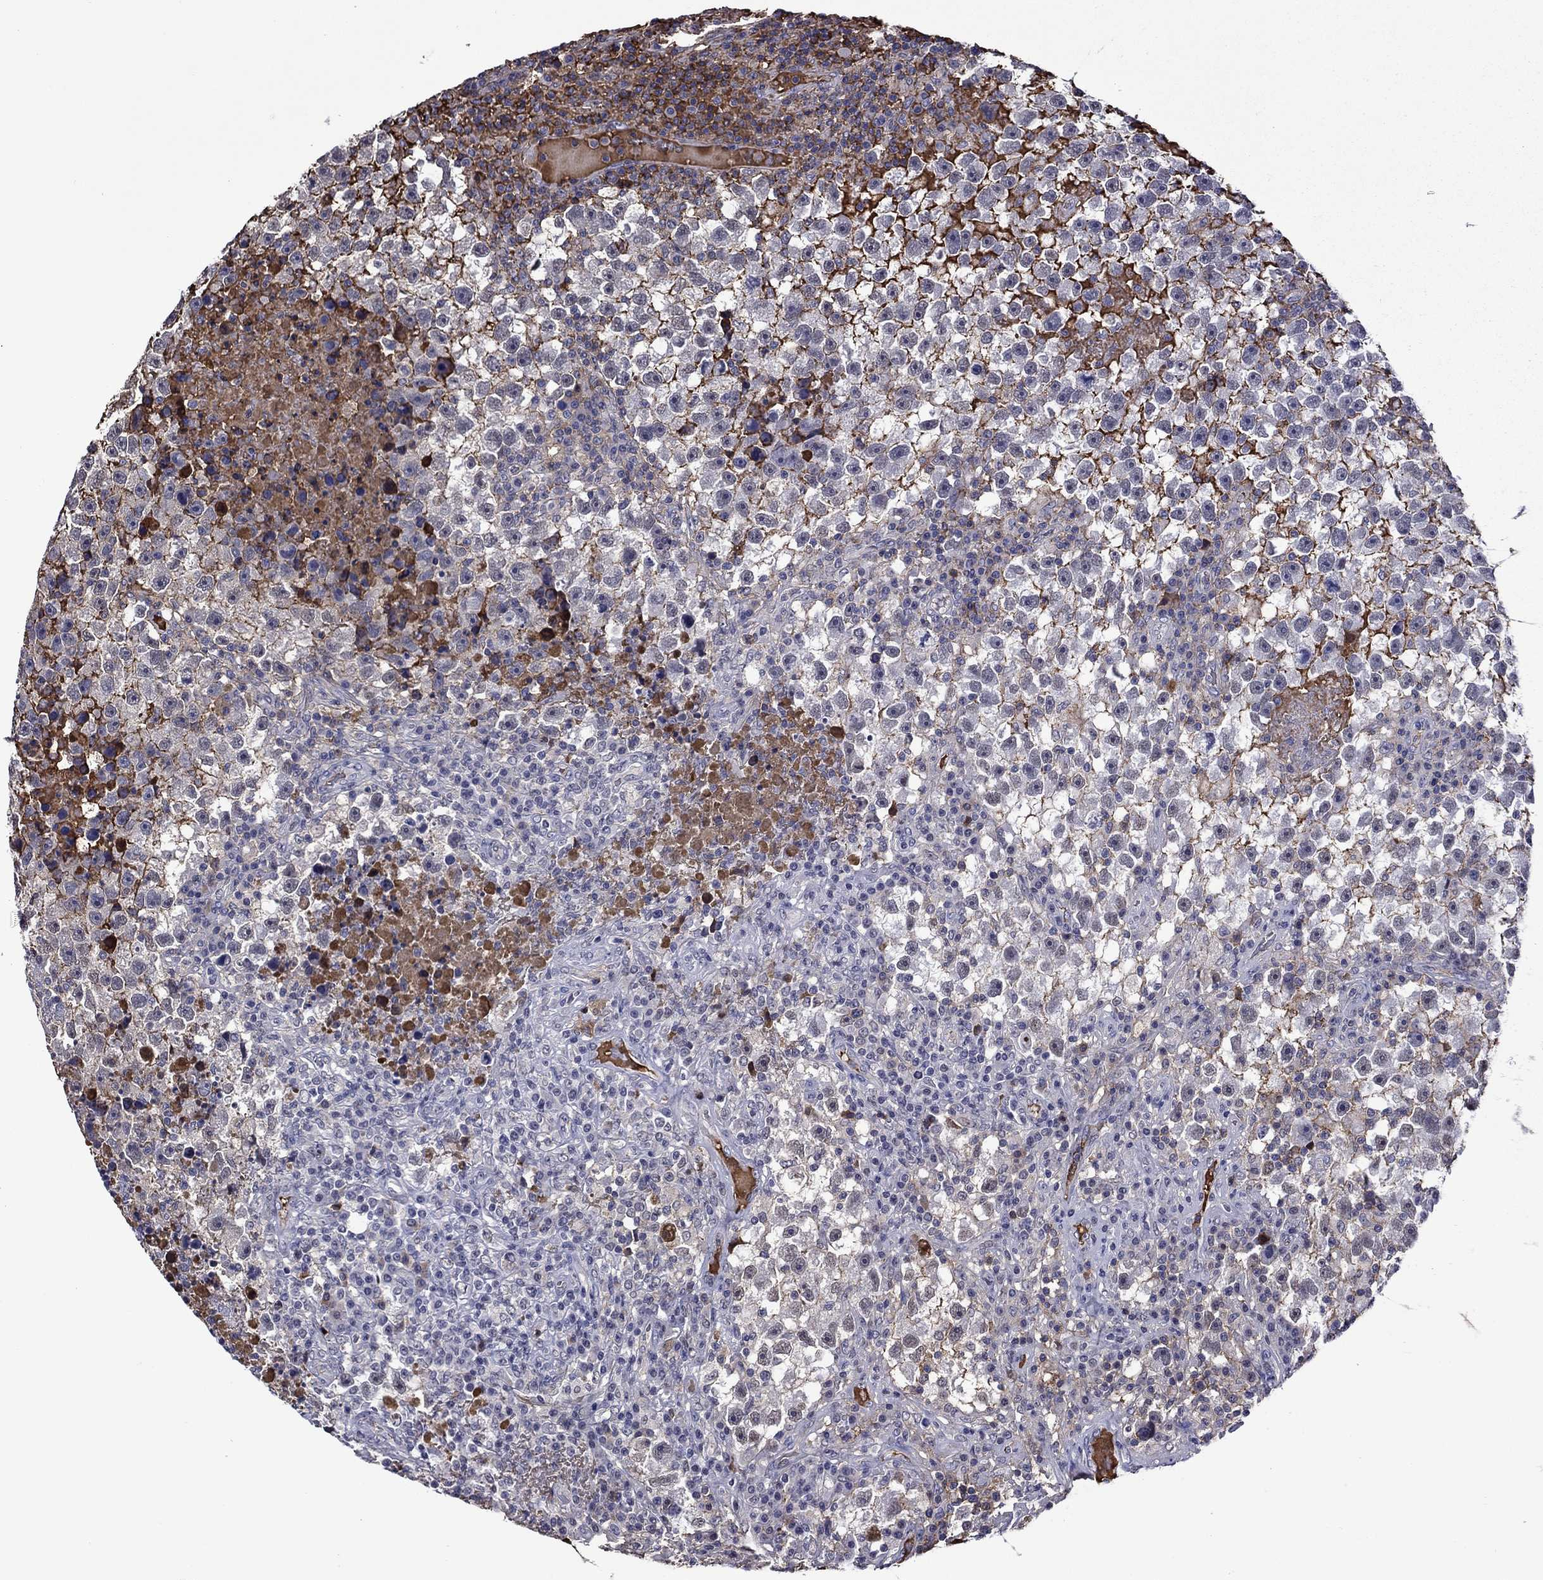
{"staining": {"intensity": "negative", "quantity": "none", "location": "none"}, "tissue": "testis cancer", "cell_type": "Tumor cells", "image_type": "cancer", "snomed": [{"axis": "morphology", "description": "Seminoma, NOS"}, {"axis": "topography", "description": "Testis"}], "caption": "A high-resolution photomicrograph shows IHC staining of testis cancer, which displays no significant expression in tumor cells. (DAB immunohistochemistry (IHC) visualized using brightfield microscopy, high magnification).", "gene": "APOA2", "patient": {"sex": "male", "age": 47}}